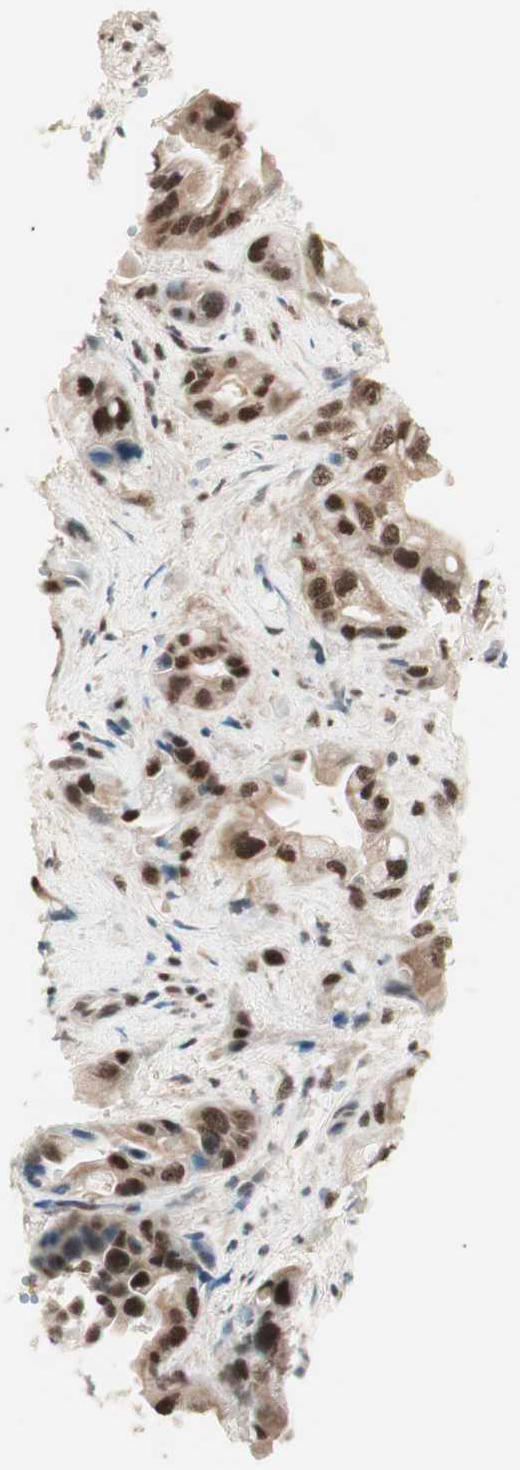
{"staining": {"intensity": "moderate", "quantity": ">75%", "location": "nuclear"}, "tissue": "pancreatic cancer", "cell_type": "Tumor cells", "image_type": "cancer", "snomed": [{"axis": "morphology", "description": "Adenocarcinoma, NOS"}, {"axis": "topography", "description": "Pancreas"}], "caption": "Protein staining reveals moderate nuclear expression in approximately >75% of tumor cells in pancreatic cancer (adenocarcinoma).", "gene": "NFRKB", "patient": {"sex": "female", "age": 77}}